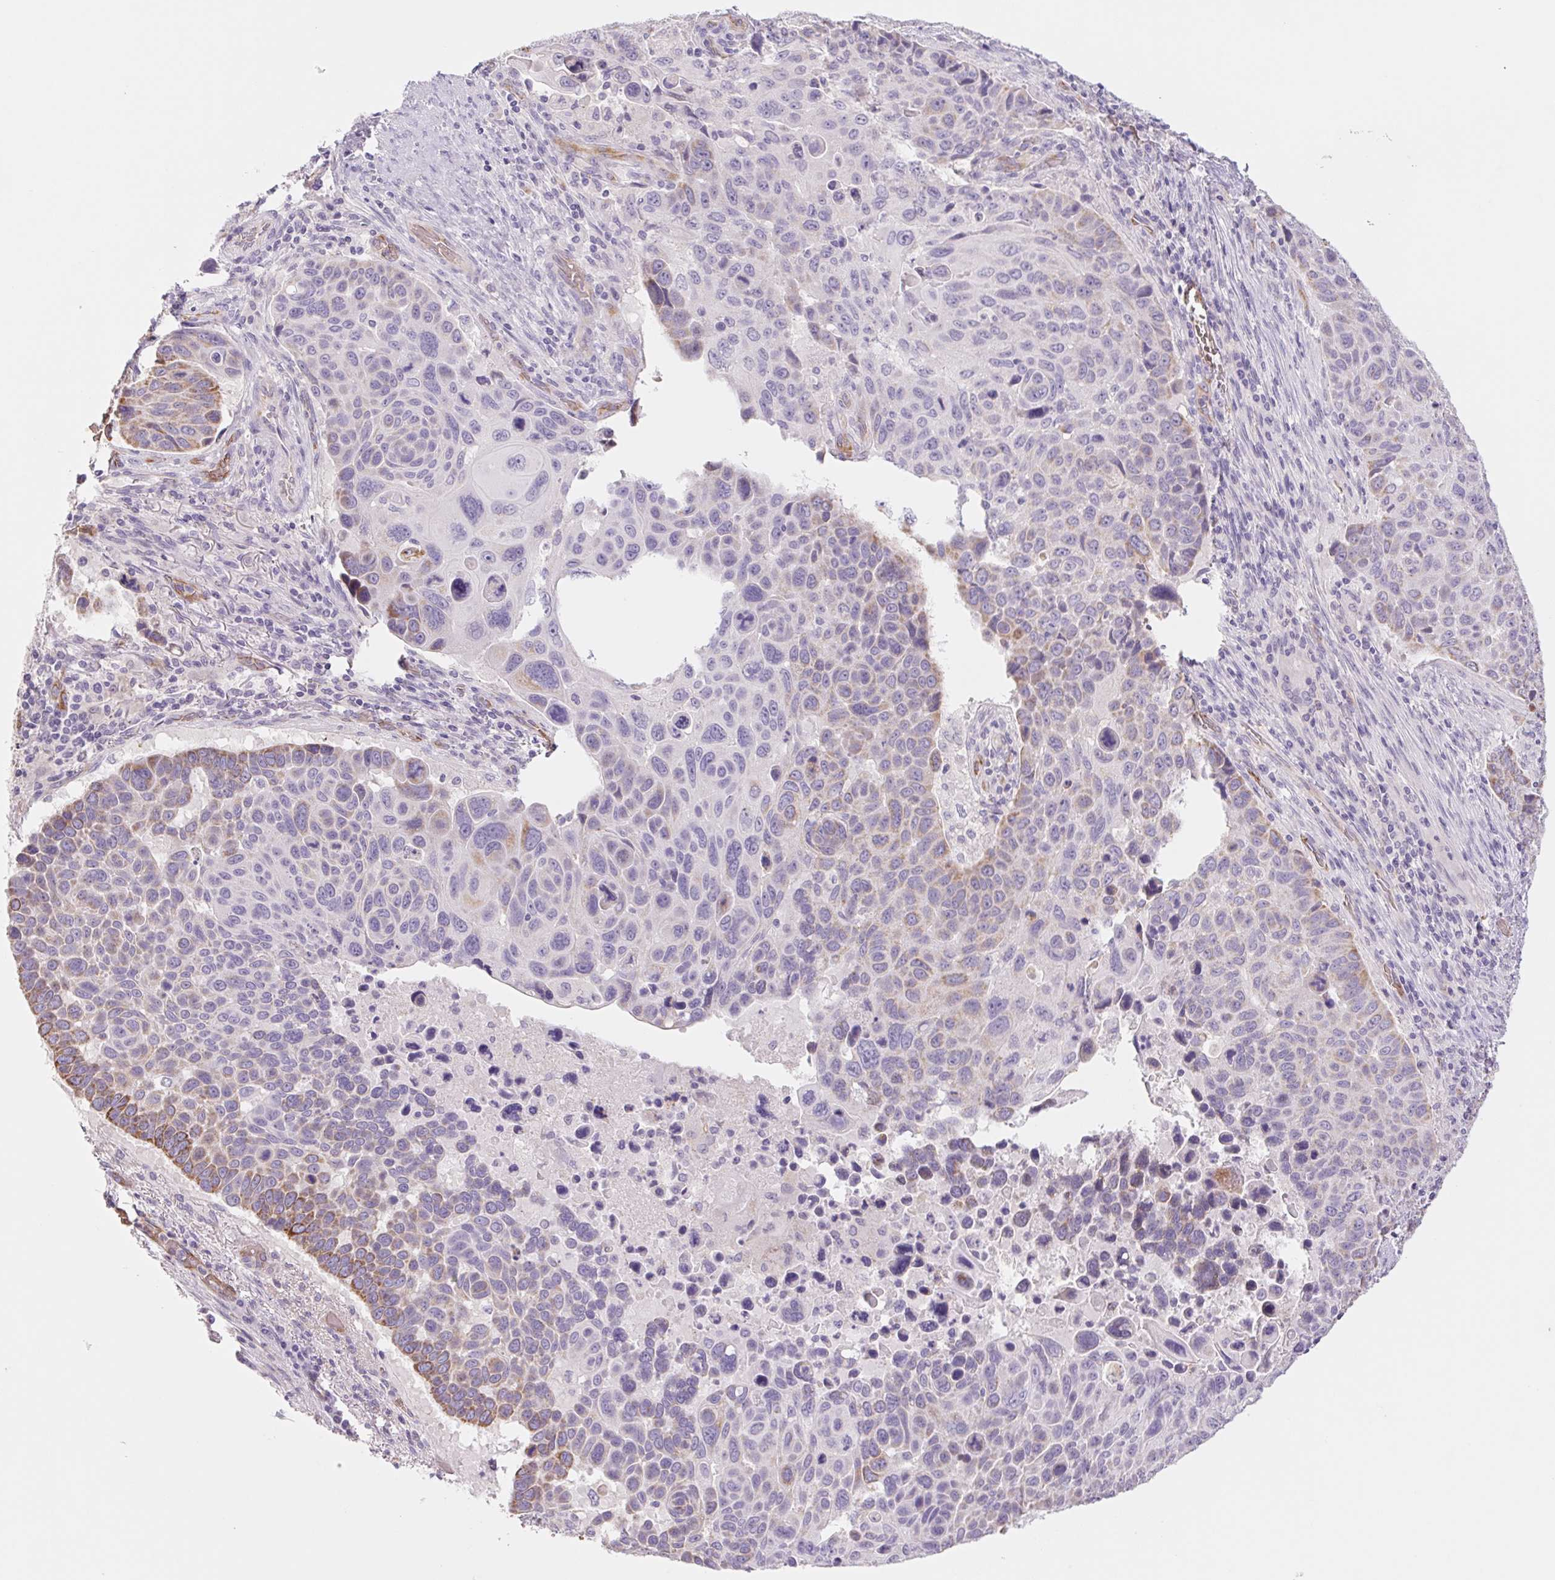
{"staining": {"intensity": "moderate", "quantity": "<25%", "location": "cytoplasmic/membranous"}, "tissue": "lung cancer", "cell_type": "Tumor cells", "image_type": "cancer", "snomed": [{"axis": "morphology", "description": "Squamous cell carcinoma, NOS"}, {"axis": "topography", "description": "Lung"}], "caption": "A high-resolution histopathology image shows immunohistochemistry (IHC) staining of squamous cell carcinoma (lung), which demonstrates moderate cytoplasmic/membranous staining in about <25% of tumor cells.", "gene": "IGFL3", "patient": {"sex": "male", "age": 68}}